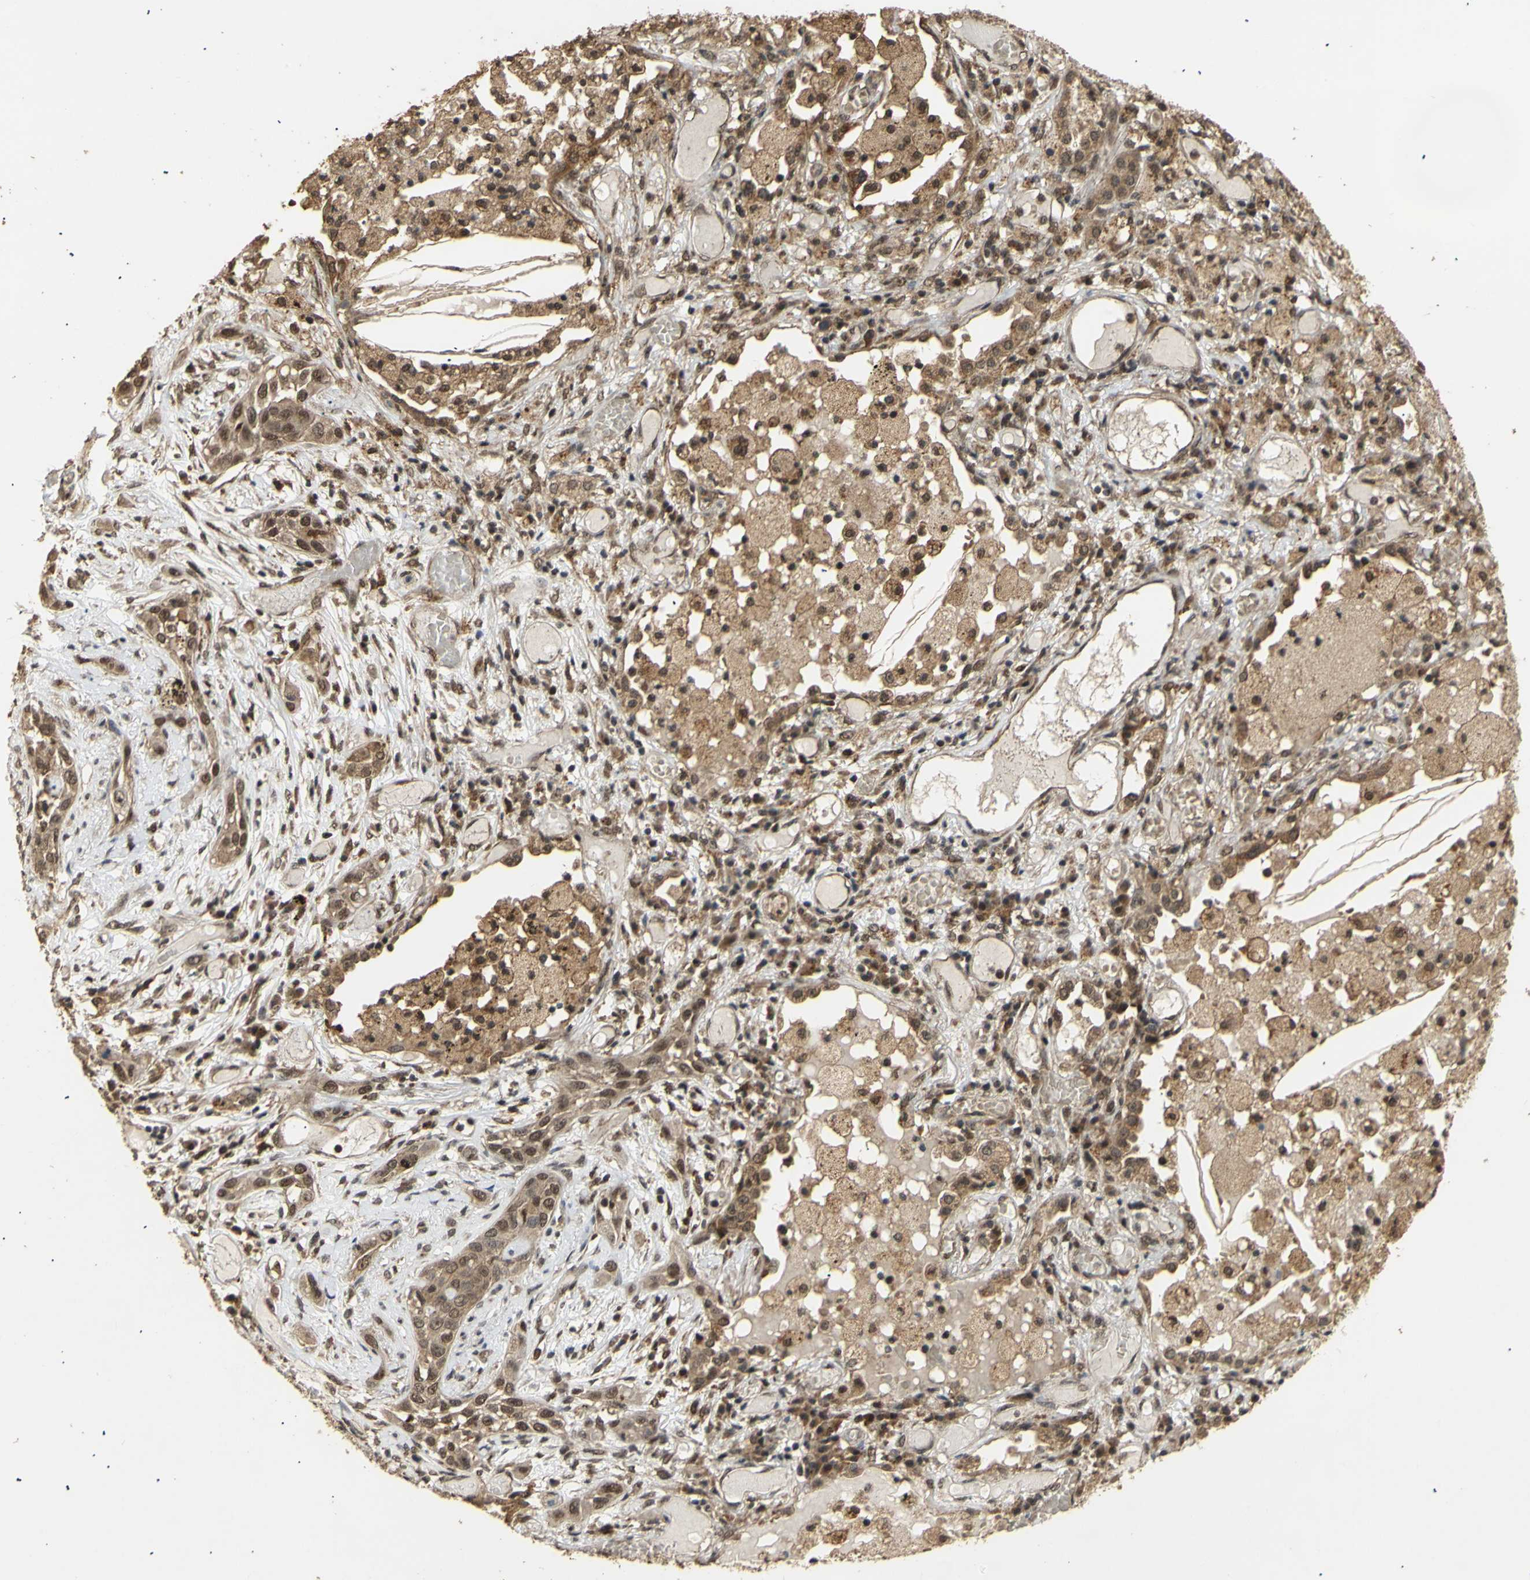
{"staining": {"intensity": "moderate", "quantity": ">75%", "location": "cytoplasmic/membranous,nuclear"}, "tissue": "lung cancer", "cell_type": "Tumor cells", "image_type": "cancer", "snomed": [{"axis": "morphology", "description": "Squamous cell carcinoma, NOS"}, {"axis": "topography", "description": "Lung"}], "caption": "Lung squamous cell carcinoma stained for a protein (brown) shows moderate cytoplasmic/membranous and nuclear positive staining in about >75% of tumor cells.", "gene": "GTF2E2", "patient": {"sex": "male", "age": 71}}